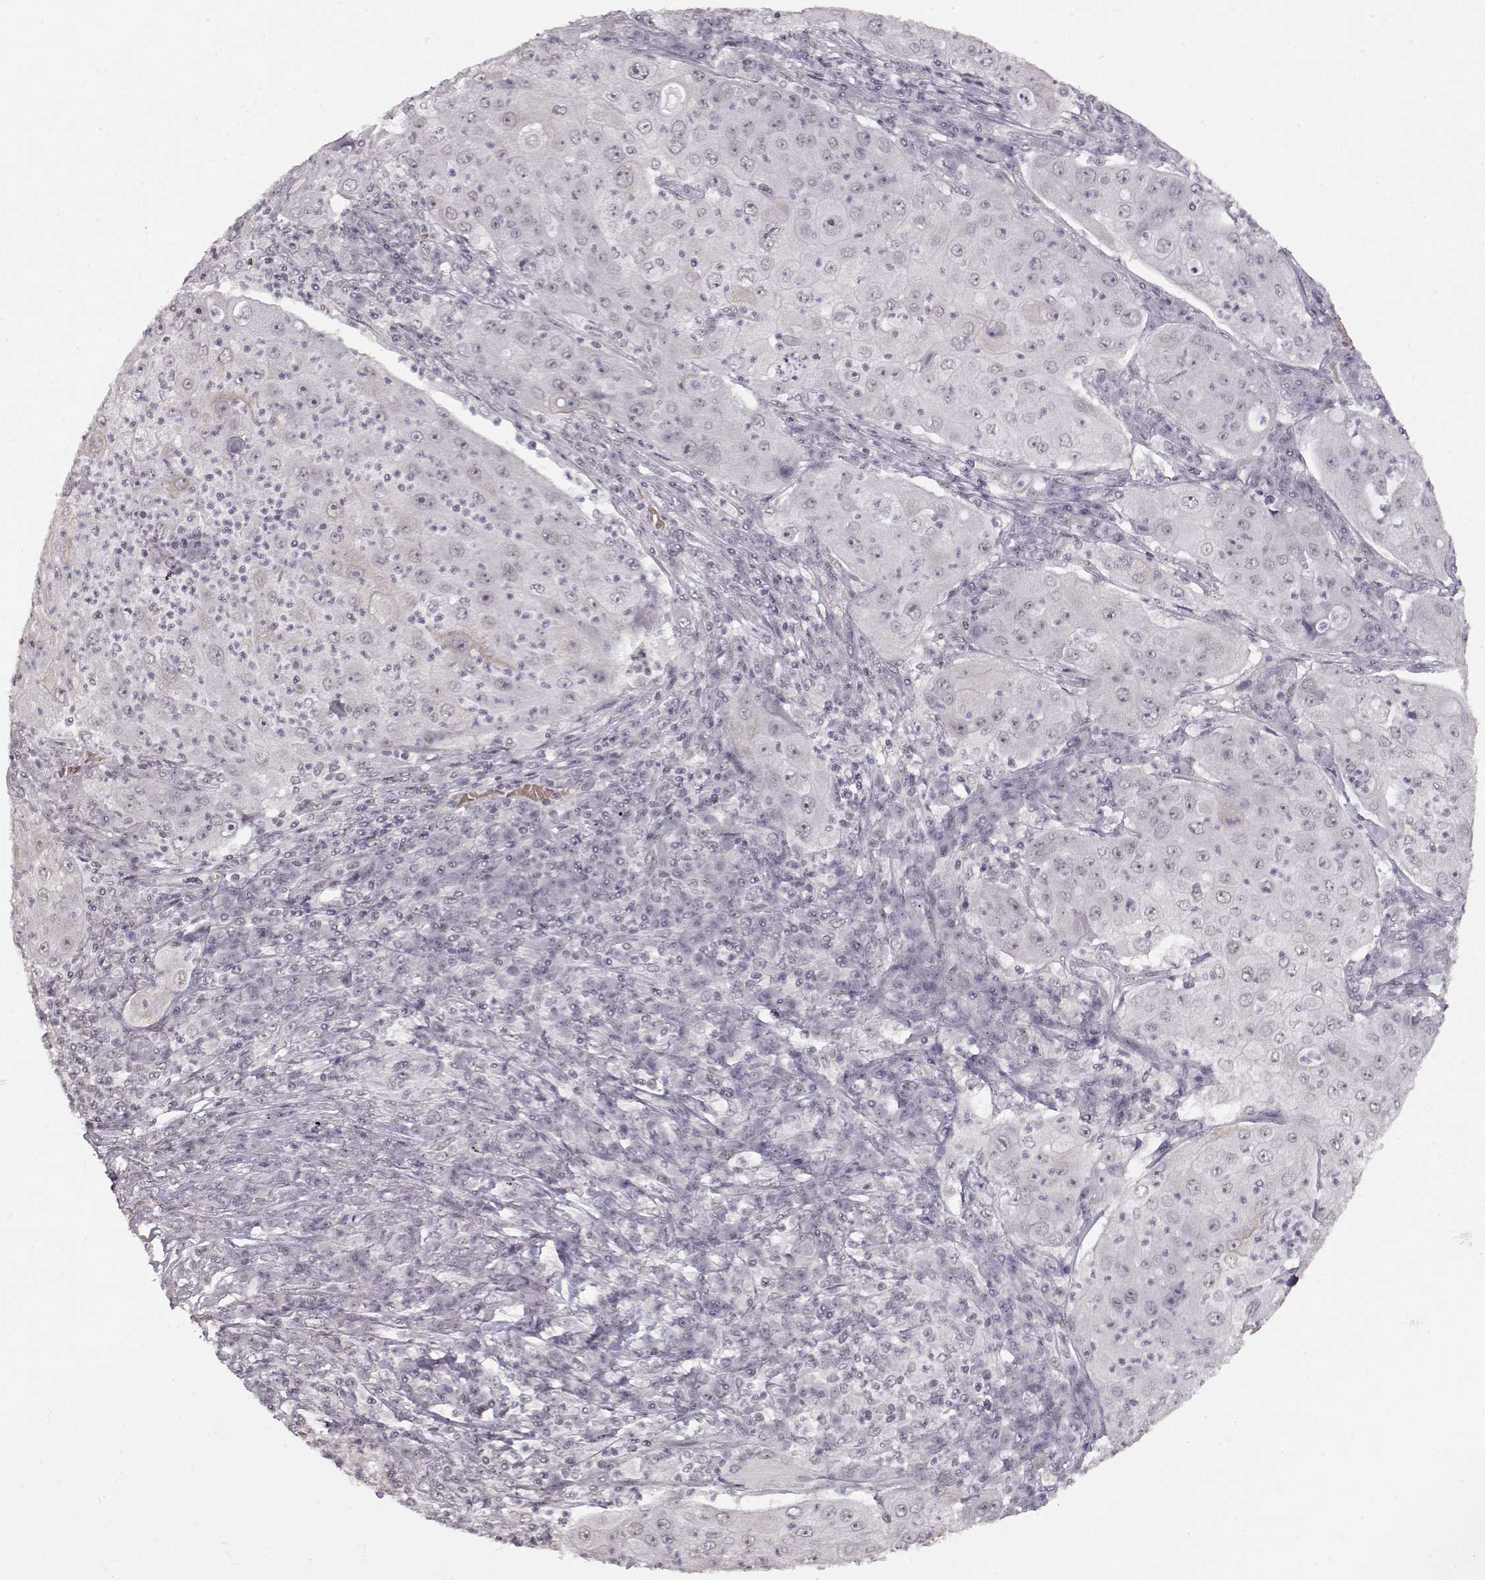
{"staining": {"intensity": "negative", "quantity": "none", "location": "none"}, "tissue": "lung cancer", "cell_type": "Tumor cells", "image_type": "cancer", "snomed": [{"axis": "morphology", "description": "Squamous cell carcinoma, NOS"}, {"axis": "topography", "description": "Lung"}], "caption": "This is an immunohistochemistry (IHC) micrograph of squamous cell carcinoma (lung). There is no staining in tumor cells.", "gene": "PCP4", "patient": {"sex": "female", "age": 59}}